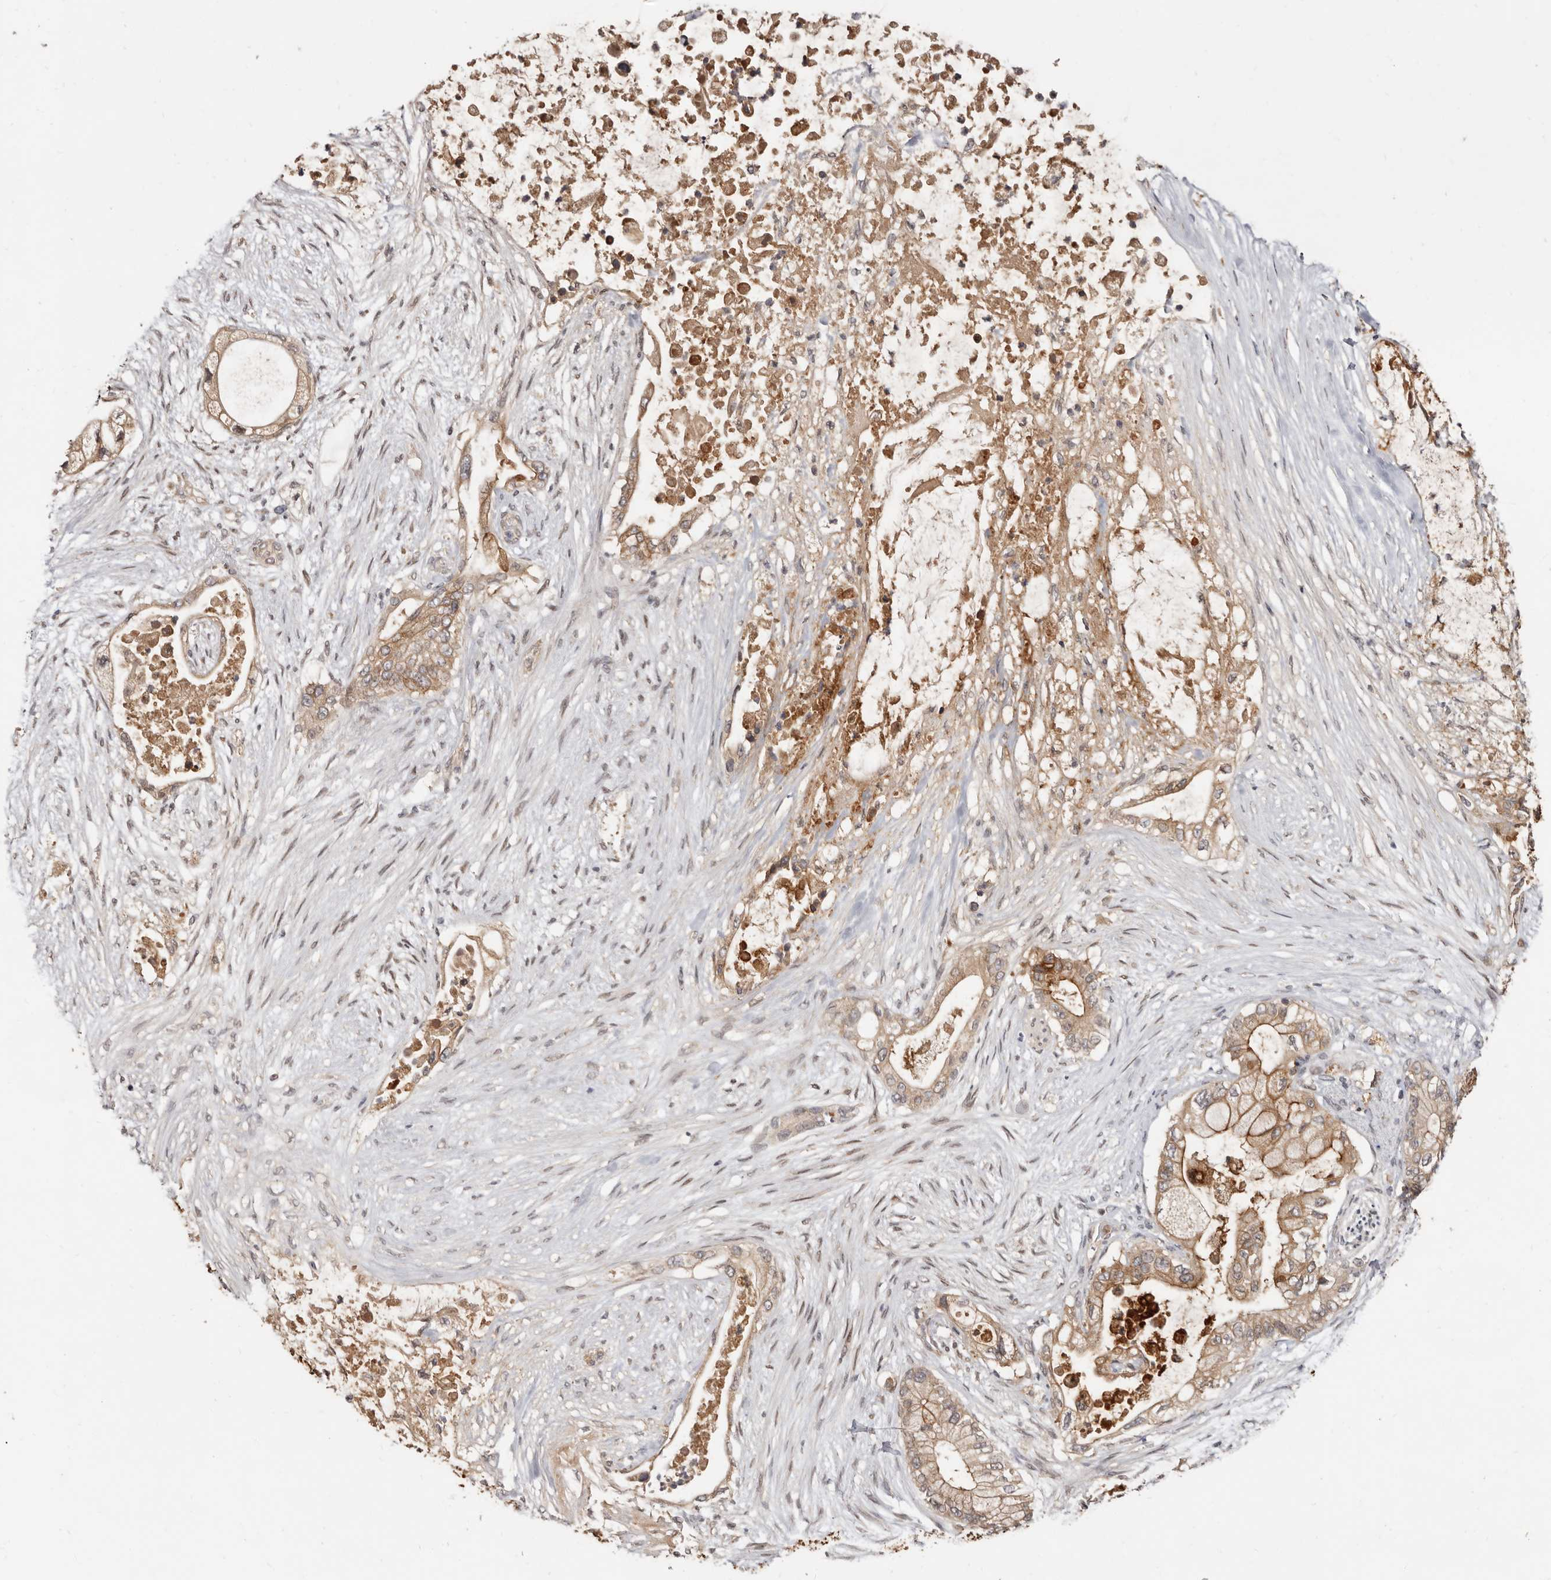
{"staining": {"intensity": "weak", "quantity": "25%-75%", "location": "cytoplasmic/membranous"}, "tissue": "pancreatic cancer", "cell_type": "Tumor cells", "image_type": "cancer", "snomed": [{"axis": "morphology", "description": "Adenocarcinoma, NOS"}, {"axis": "topography", "description": "Pancreas"}], "caption": "Immunohistochemical staining of pancreatic cancer (adenocarcinoma) shows weak cytoplasmic/membranous protein positivity in about 25%-75% of tumor cells.", "gene": "INAVA", "patient": {"sex": "male", "age": 53}}